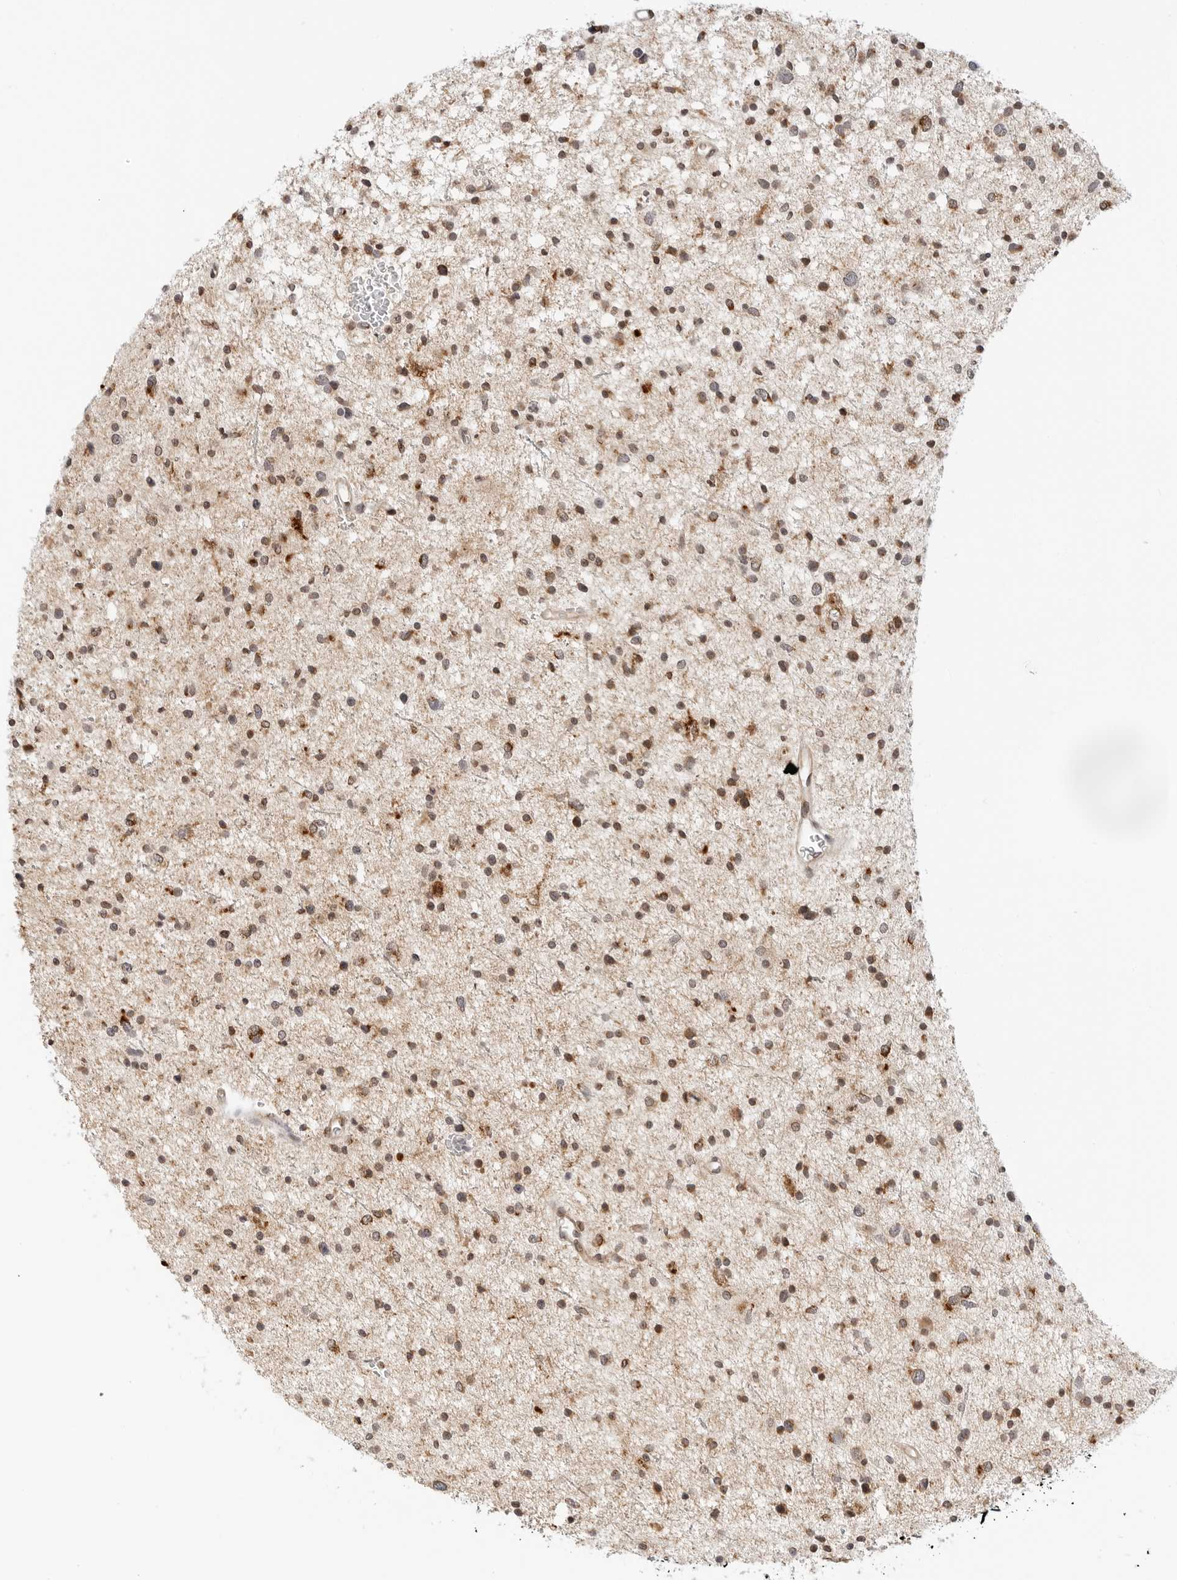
{"staining": {"intensity": "moderate", "quantity": "25%-75%", "location": "cytoplasmic/membranous"}, "tissue": "glioma", "cell_type": "Tumor cells", "image_type": "cancer", "snomed": [{"axis": "morphology", "description": "Glioma, malignant, Low grade"}, {"axis": "topography", "description": "Brain"}], "caption": "Immunohistochemistry staining of malignant glioma (low-grade), which exhibits medium levels of moderate cytoplasmic/membranous positivity in about 25%-75% of tumor cells indicating moderate cytoplasmic/membranous protein expression. The staining was performed using DAB (brown) for protein detection and nuclei were counterstained in hematoxylin (blue).", "gene": "DYRK4", "patient": {"sex": "female", "age": 37}}